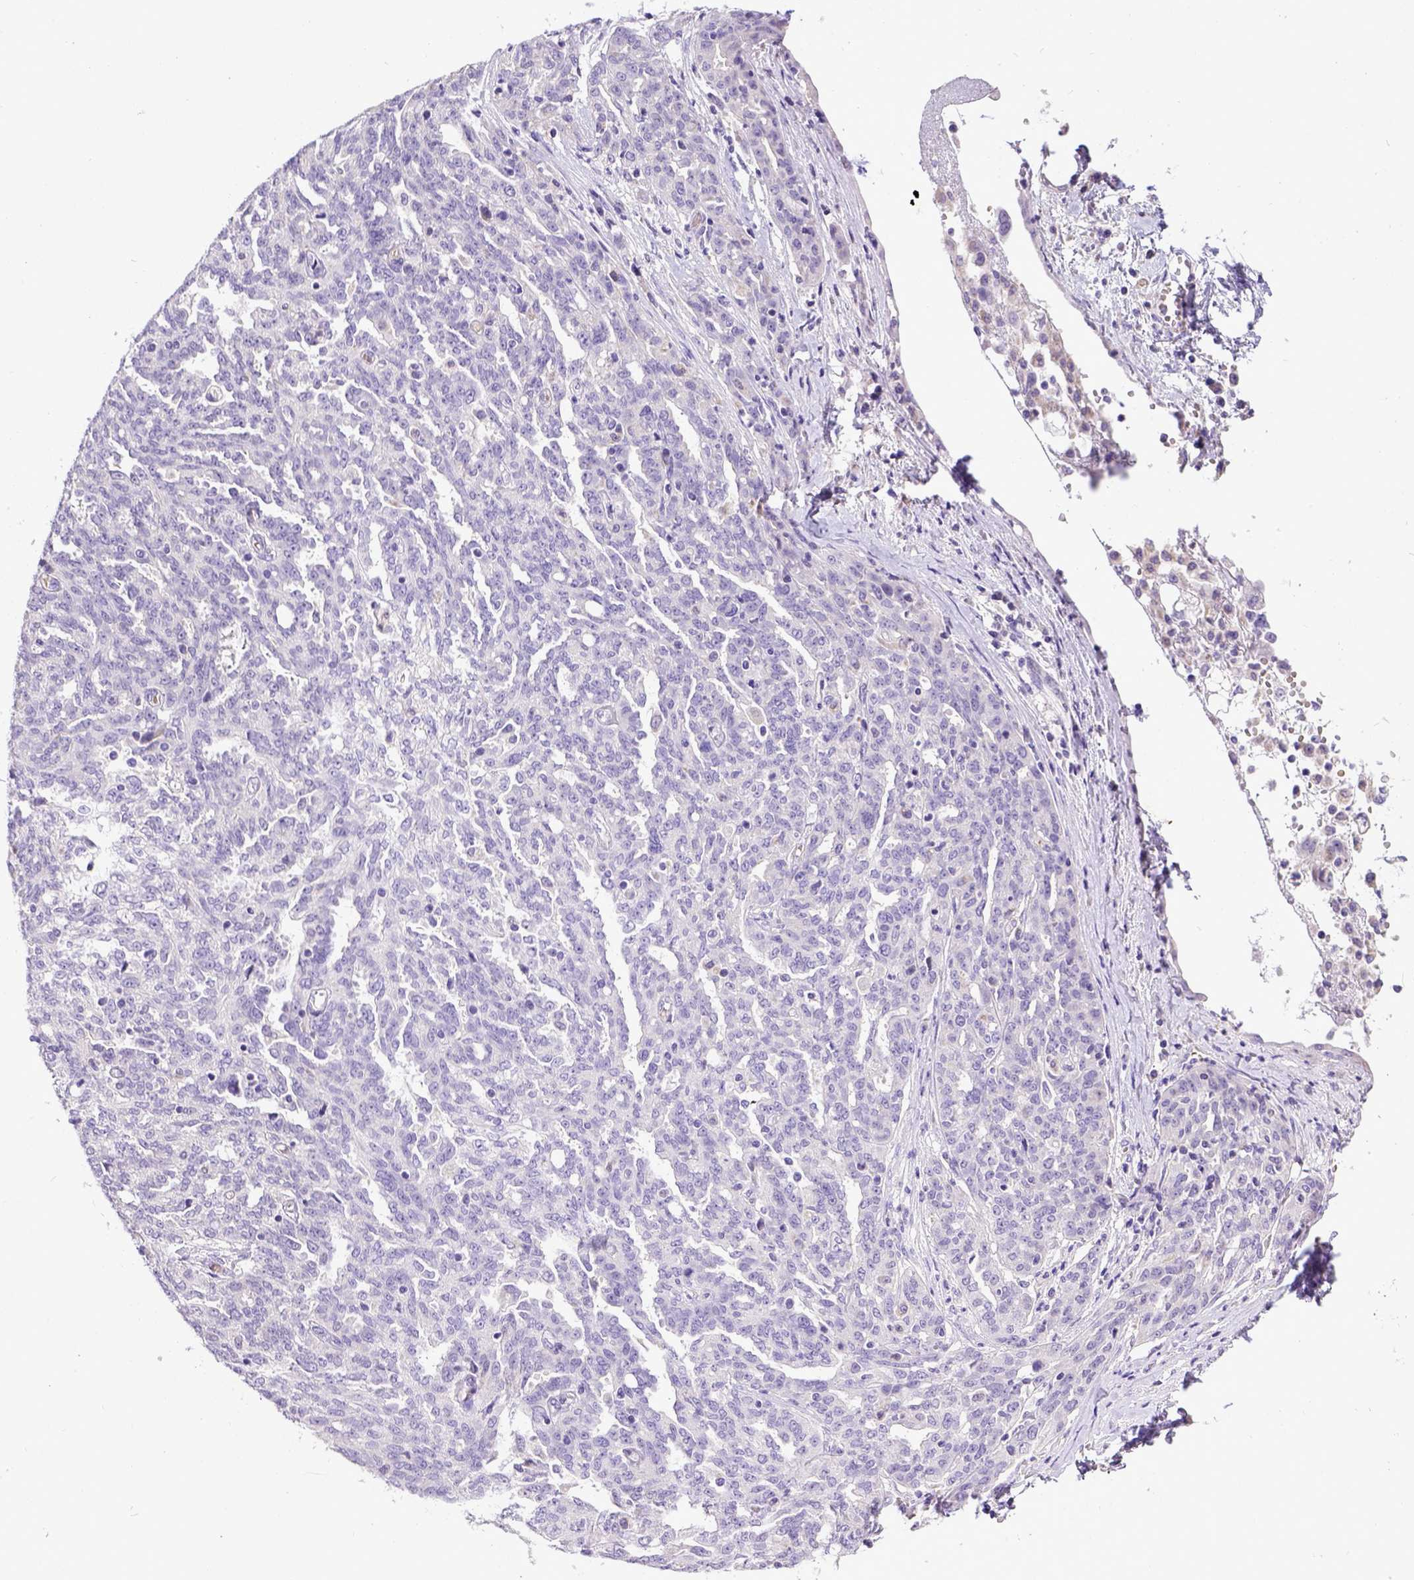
{"staining": {"intensity": "negative", "quantity": "none", "location": "none"}, "tissue": "ovarian cancer", "cell_type": "Tumor cells", "image_type": "cancer", "snomed": [{"axis": "morphology", "description": "Cystadenocarcinoma, serous, NOS"}, {"axis": "topography", "description": "Ovary"}], "caption": "An immunohistochemistry histopathology image of ovarian cancer (serous cystadenocarcinoma) is shown. There is no staining in tumor cells of ovarian cancer (serous cystadenocarcinoma). (IHC, brightfield microscopy, high magnification).", "gene": "SPEF1", "patient": {"sex": "female", "age": 67}}